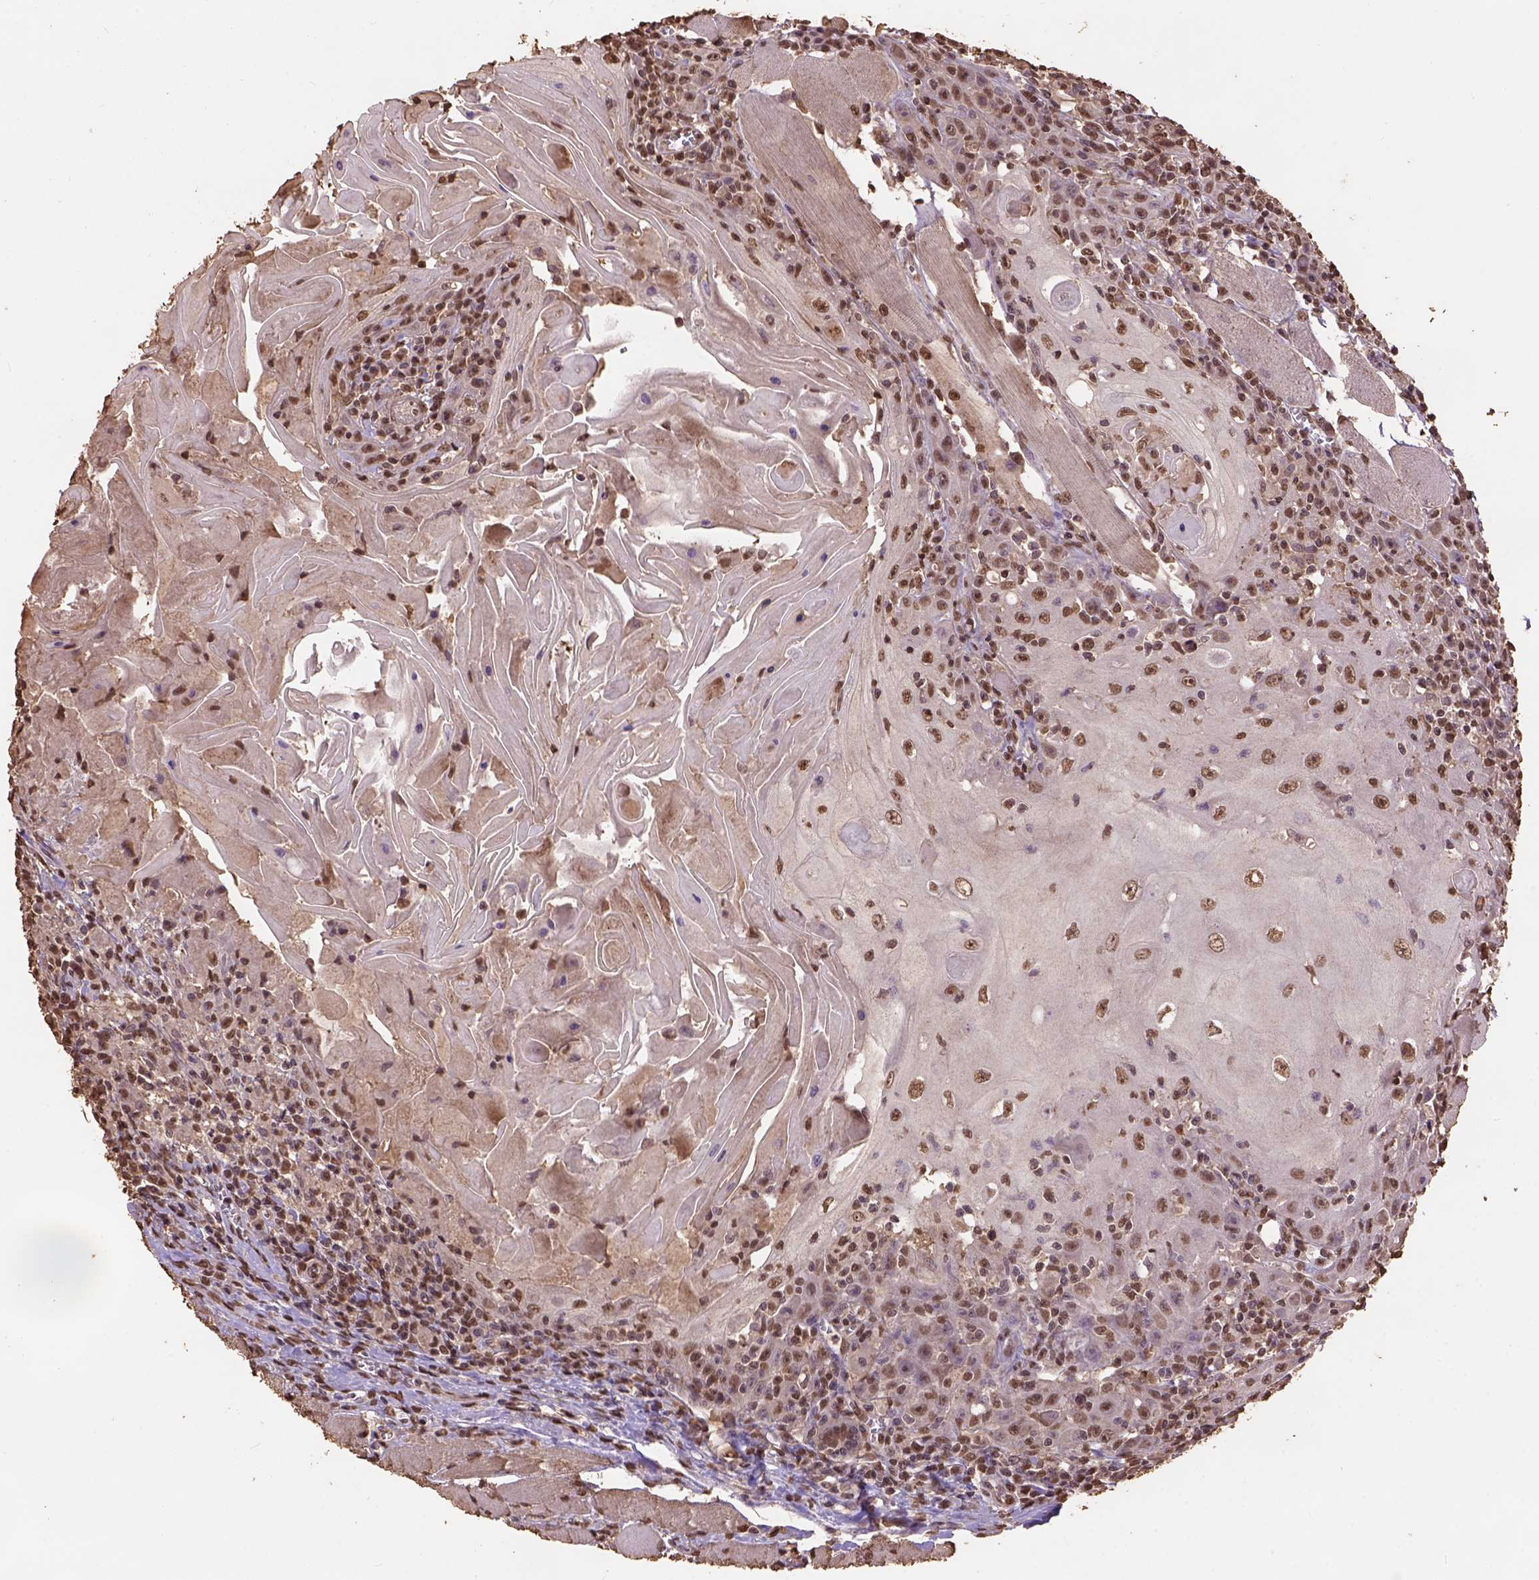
{"staining": {"intensity": "moderate", "quantity": ">75%", "location": "nuclear"}, "tissue": "head and neck cancer", "cell_type": "Tumor cells", "image_type": "cancer", "snomed": [{"axis": "morphology", "description": "Squamous cell carcinoma, NOS"}, {"axis": "topography", "description": "Head-Neck"}], "caption": "Human head and neck cancer (squamous cell carcinoma) stained with a protein marker exhibits moderate staining in tumor cells.", "gene": "CSTF2T", "patient": {"sex": "male", "age": 52}}